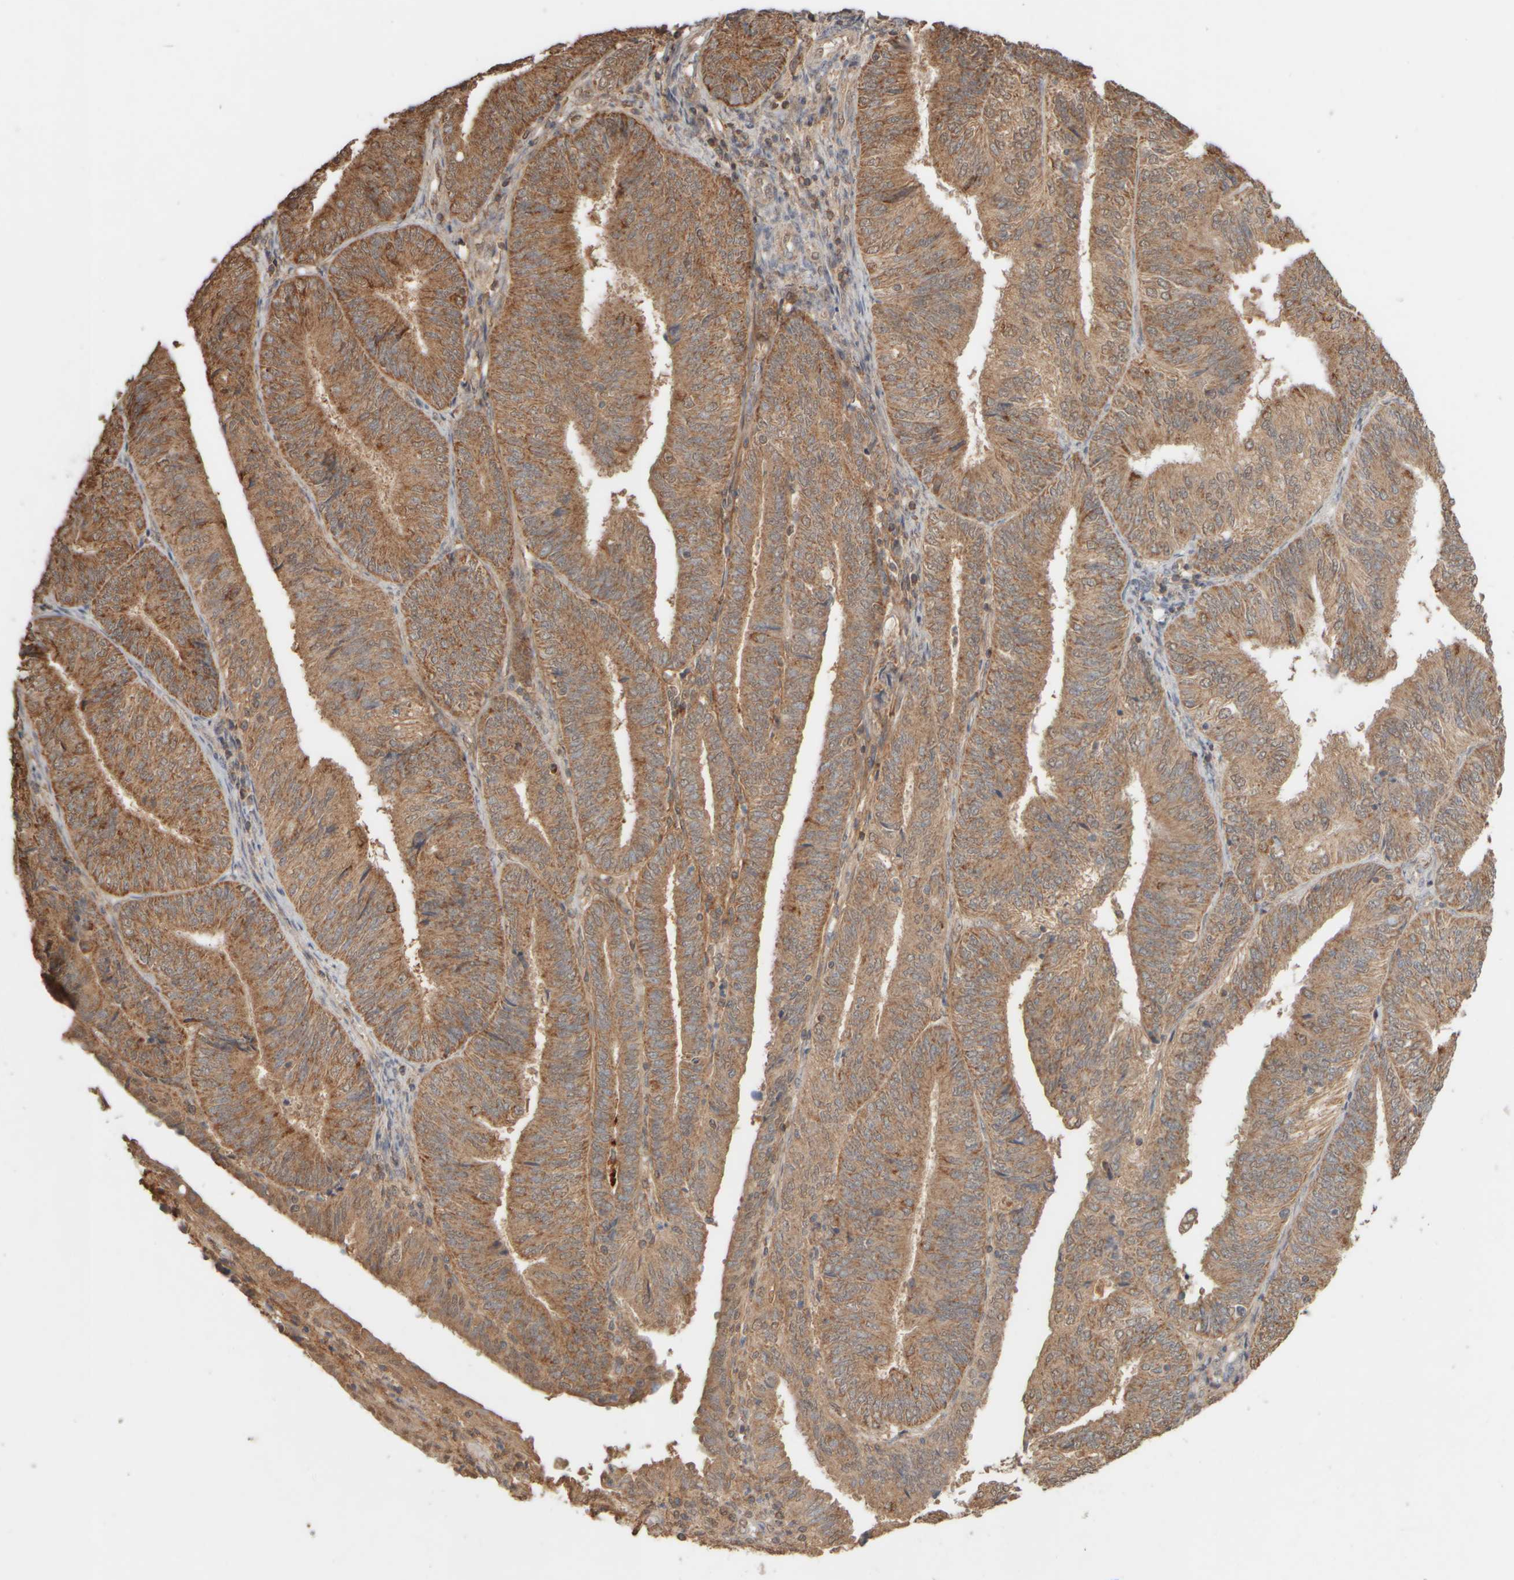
{"staining": {"intensity": "moderate", "quantity": ">75%", "location": "cytoplasmic/membranous"}, "tissue": "endometrial cancer", "cell_type": "Tumor cells", "image_type": "cancer", "snomed": [{"axis": "morphology", "description": "Adenocarcinoma, NOS"}, {"axis": "topography", "description": "Endometrium"}], "caption": "Human endometrial cancer (adenocarcinoma) stained for a protein (brown) shows moderate cytoplasmic/membranous positive positivity in about >75% of tumor cells.", "gene": "EIF2B3", "patient": {"sex": "female", "age": 58}}